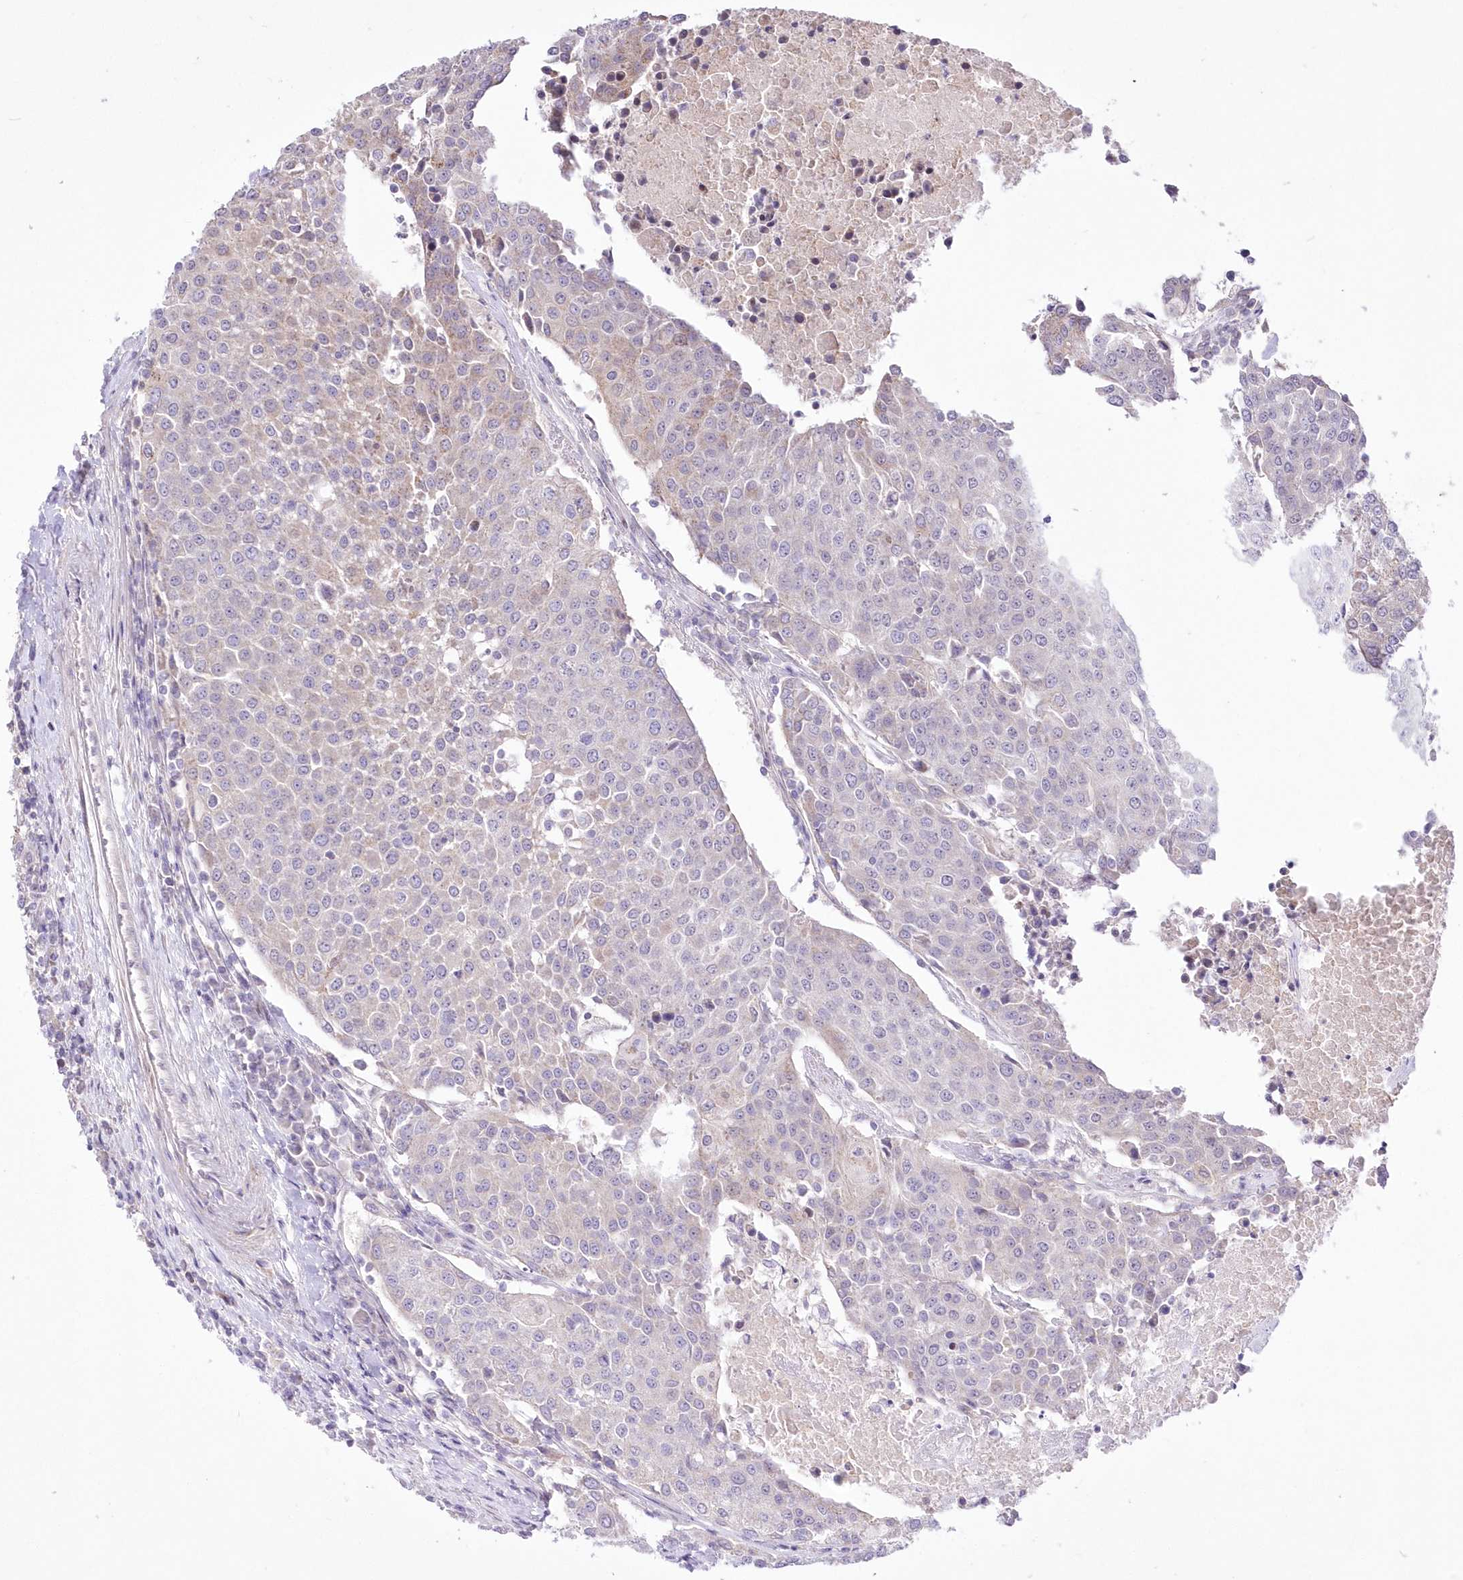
{"staining": {"intensity": "negative", "quantity": "none", "location": "none"}, "tissue": "urothelial cancer", "cell_type": "Tumor cells", "image_type": "cancer", "snomed": [{"axis": "morphology", "description": "Urothelial carcinoma, High grade"}, {"axis": "topography", "description": "Urinary bladder"}], "caption": "This image is of urothelial carcinoma (high-grade) stained with IHC to label a protein in brown with the nuclei are counter-stained blue. There is no expression in tumor cells. Brightfield microscopy of immunohistochemistry (IHC) stained with DAB (brown) and hematoxylin (blue), captured at high magnification.", "gene": "FAM241B", "patient": {"sex": "female", "age": 85}}